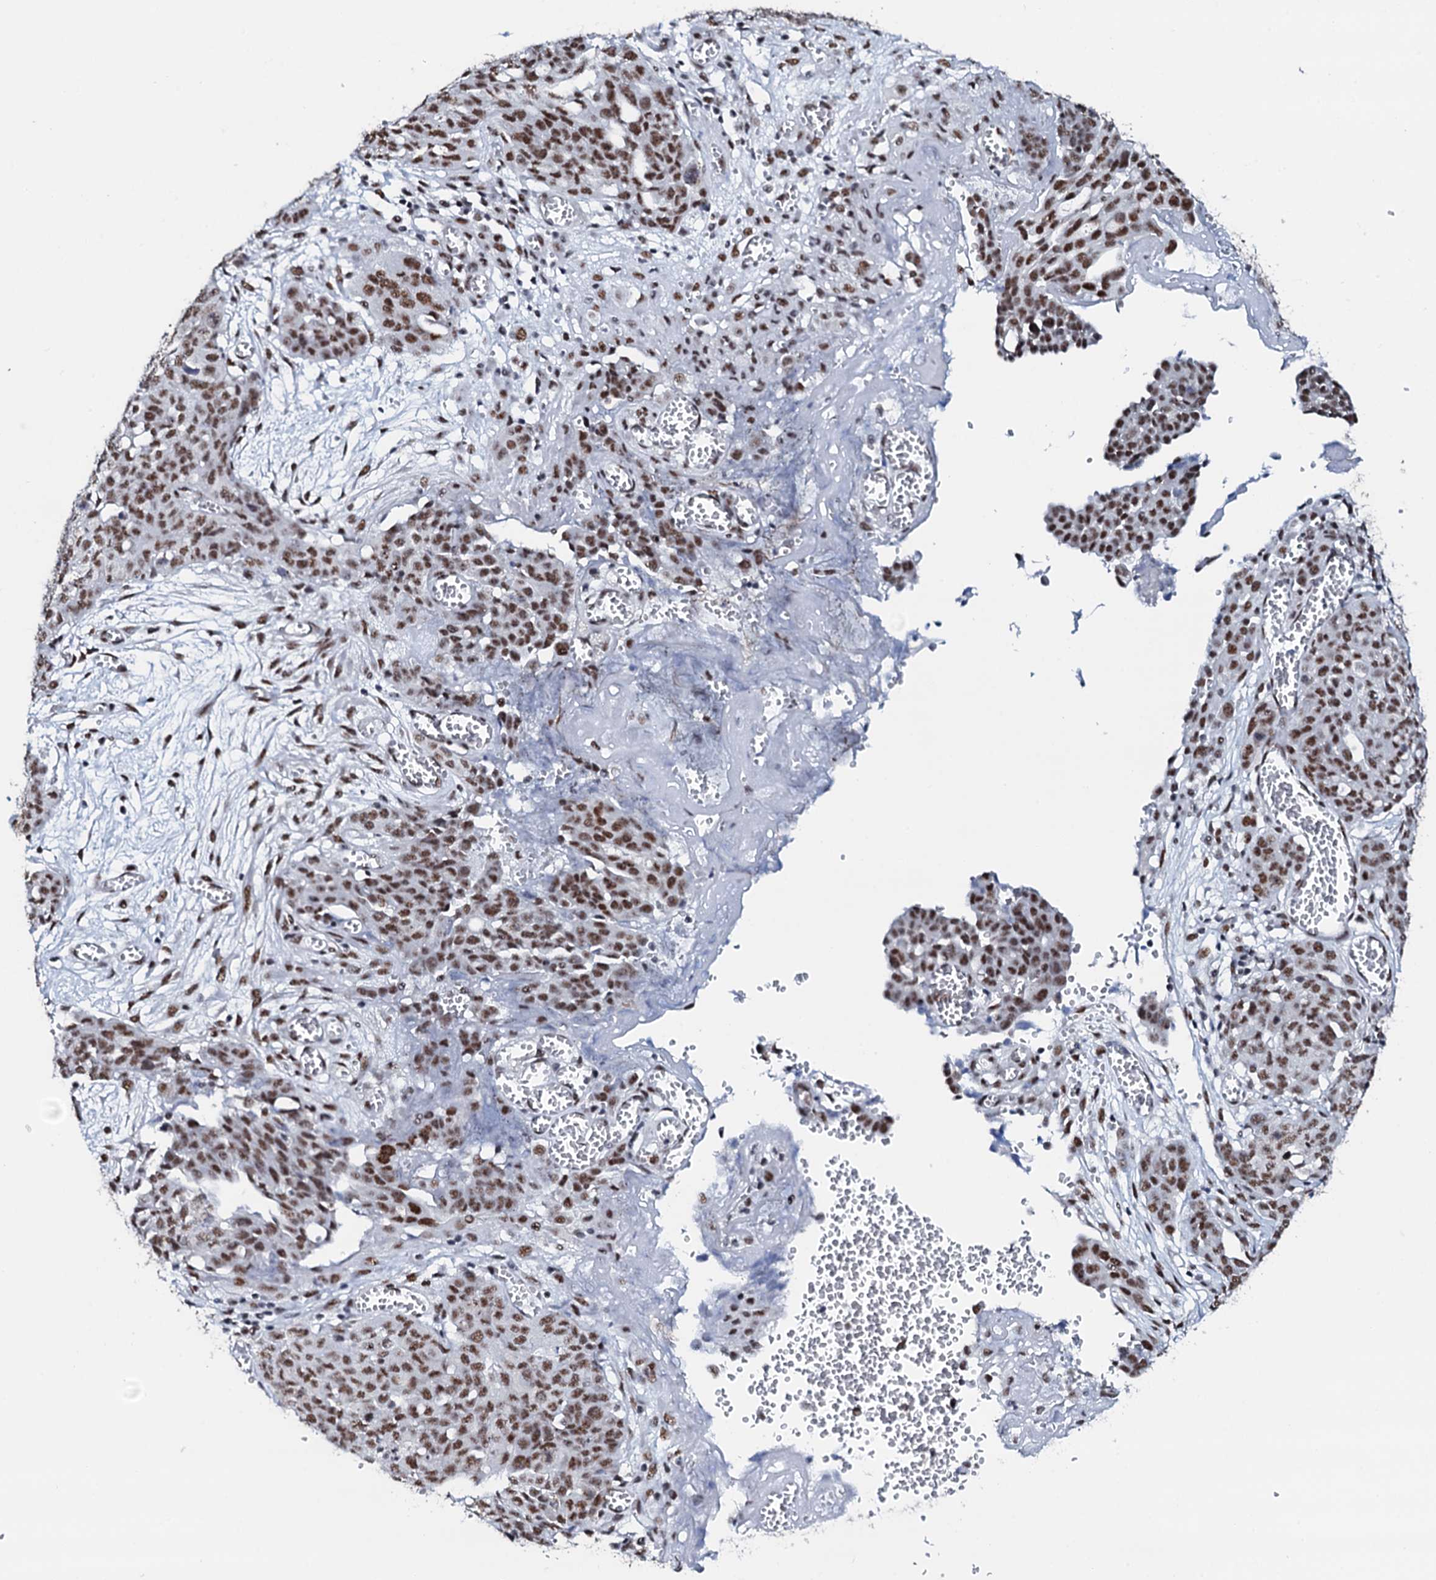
{"staining": {"intensity": "moderate", "quantity": ">75%", "location": "nuclear"}, "tissue": "ovarian cancer", "cell_type": "Tumor cells", "image_type": "cancer", "snomed": [{"axis": "morphology", "description": "Cystadenocarcinoma, serous, NOS"}, {"axis": "topography", "description": "Soft tissue"}, {"axis": "topography", "description": "Ovary"}], "caption": "Human ovarian cancer (serous cystadenocarcinoma) stained with a protein marker reveals moderate staining in tumor cells.", "gene": "NKAPD1", "patient": {"sex": "female", "age": 57}}